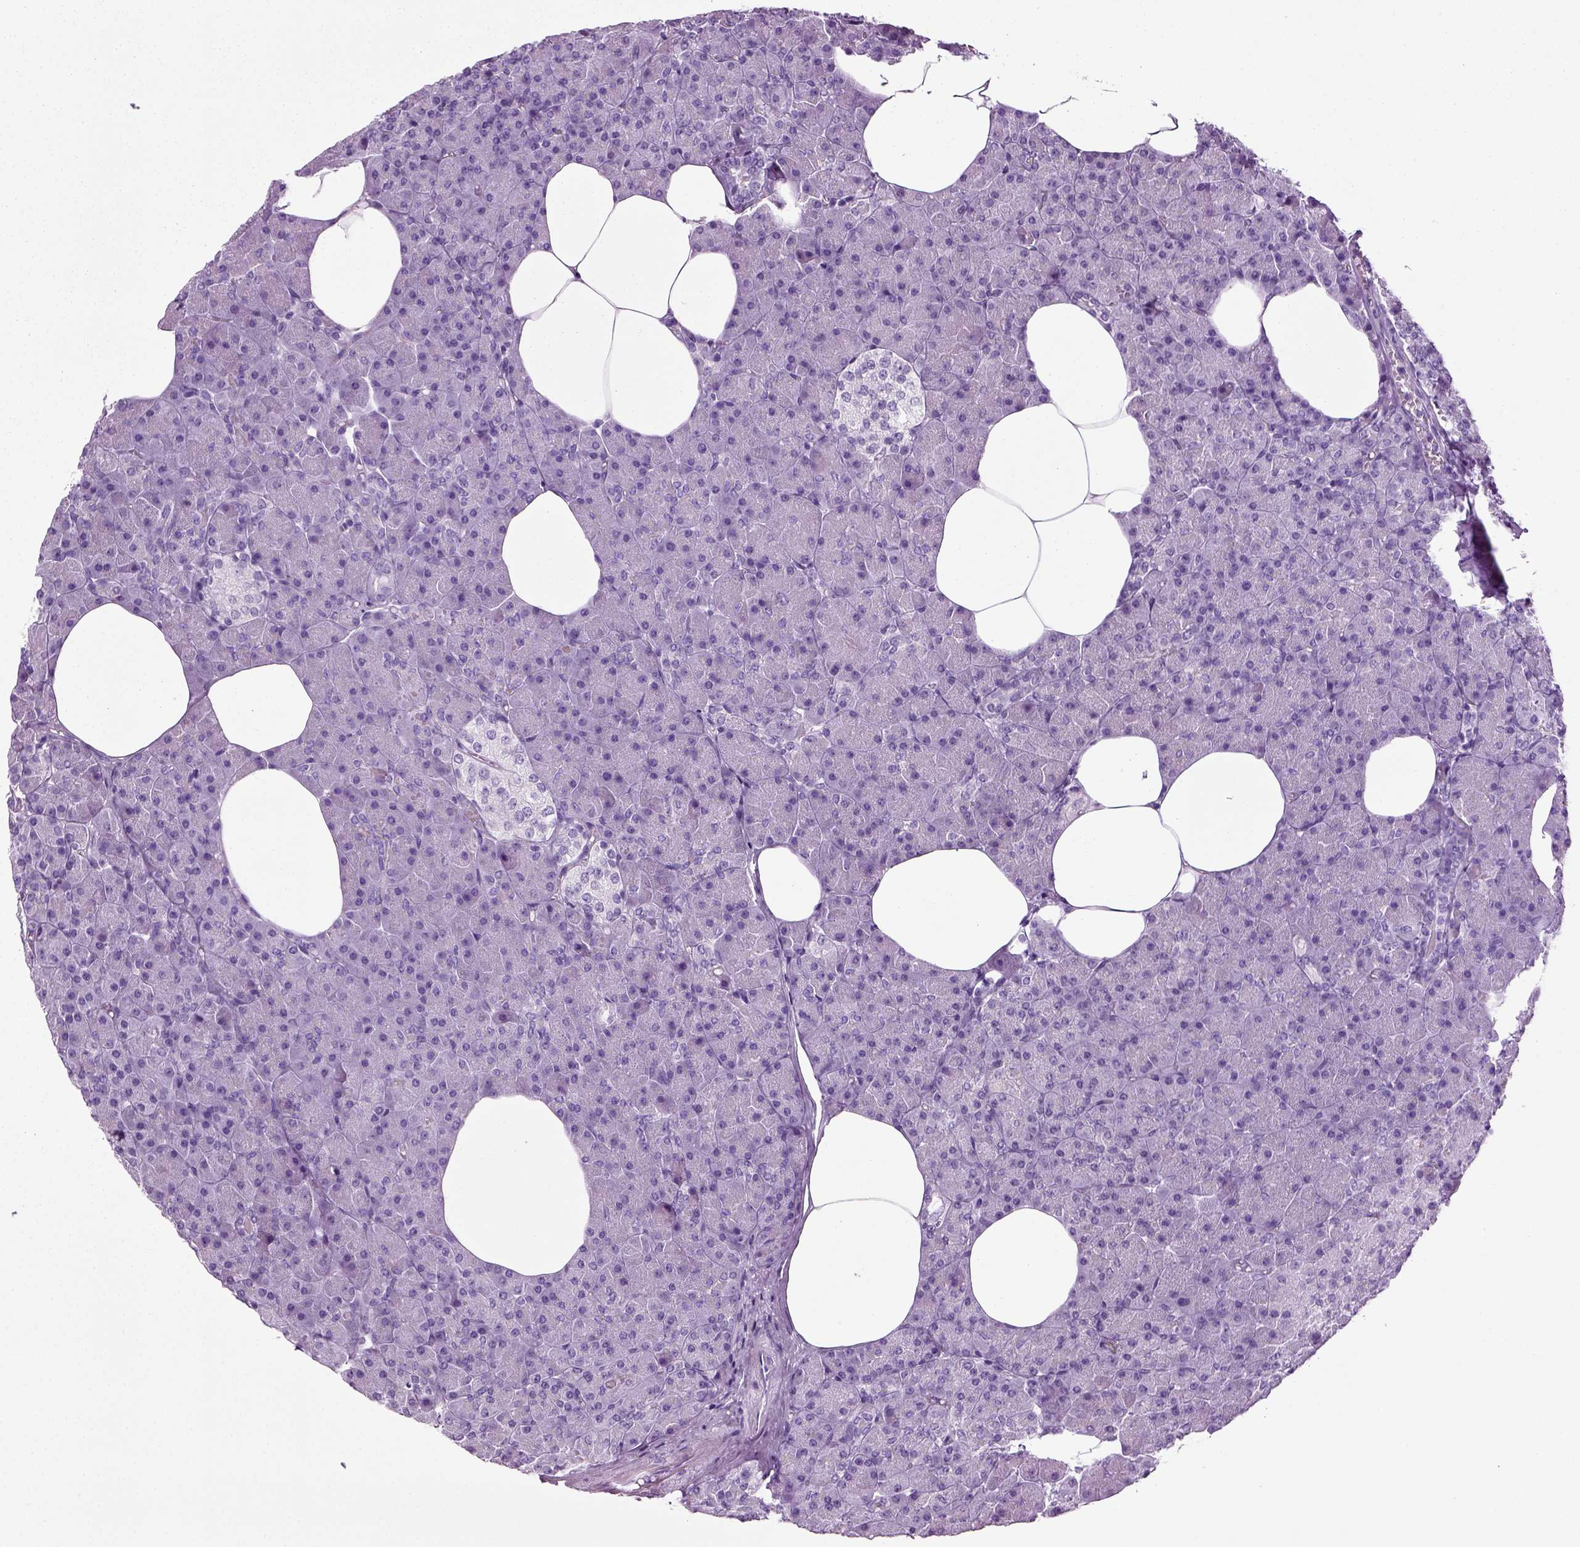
{"staining": {"intensity": "negative", "quantity": "none", "location": "none"}, "tissue": "pancreas", "cell_type": "Exocrine glandular cells", "image_type": "normal", "snomed": [{"axis": "morphology", "description": "Normal tissue, NOS"}, {"axis": "topography", "description": "Pancreas"}], "caption": "A high-resolution histopathology image shows immunohistochemistry staining of benign pancreas, which shows no significant expression in exocrine glandular cells.", "gene": "CD109", "patient": {"sex": "female", "age": 45}}